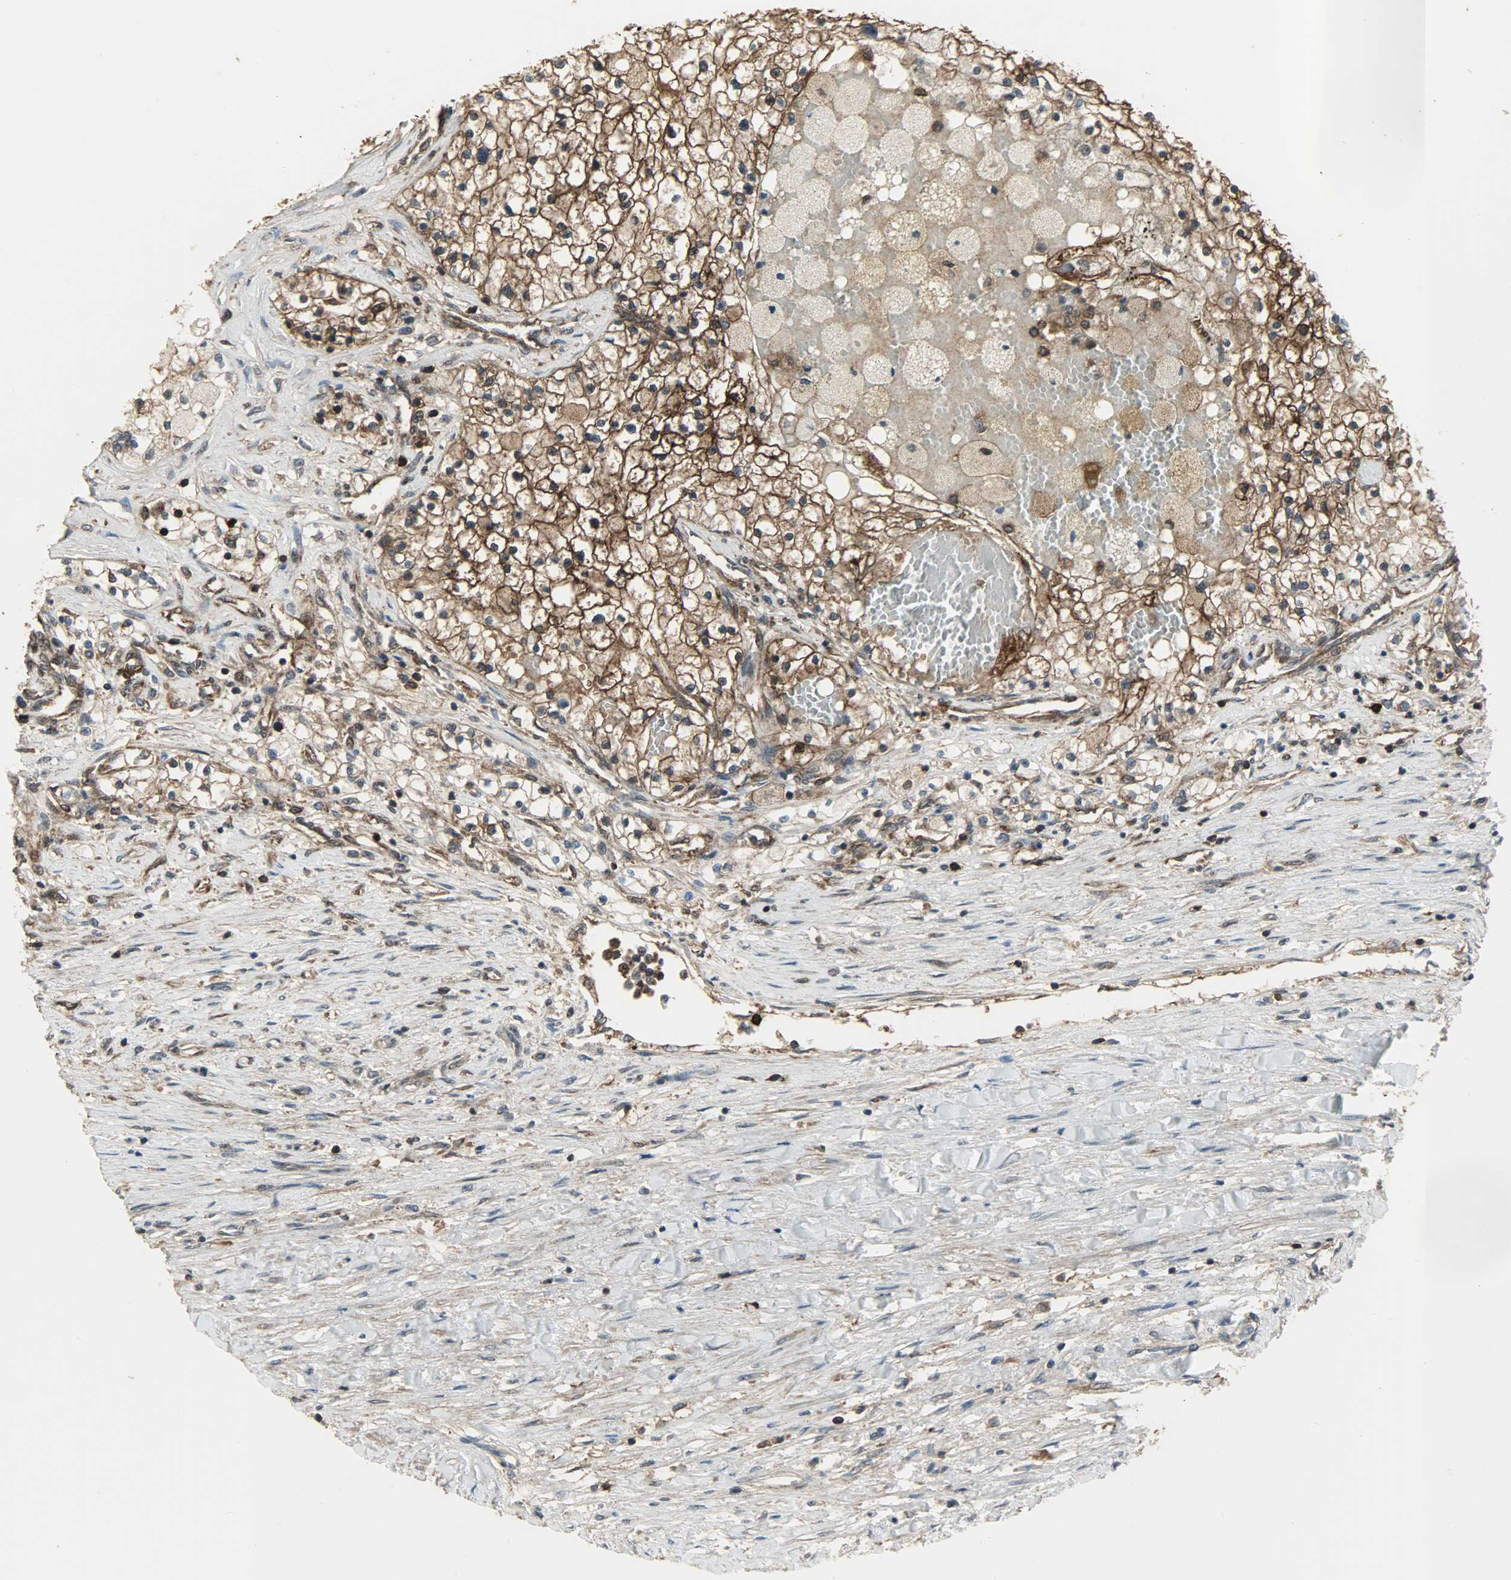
{"staining": {"intensity": "strong", "quantity": ">75%", "location": "cytoplasmic/membranous,nuclear"}, "tissue": "renal cancer", "cell_type": "Tumor cells", "image_type": "cancer", "snomed": [{"axis": "morphology", "description": "Adenocarcinoma, NOS"}, {"axis": "topography", "description": "Kidney"}], "caption": "A brown stain highlights strong cytoplasmic/membranous and nuclear staining of a protein in adenocarcinoma (renal) tumor cells.", "gene": "LDHB", "patient": {"sex": "male", "age": 68}}